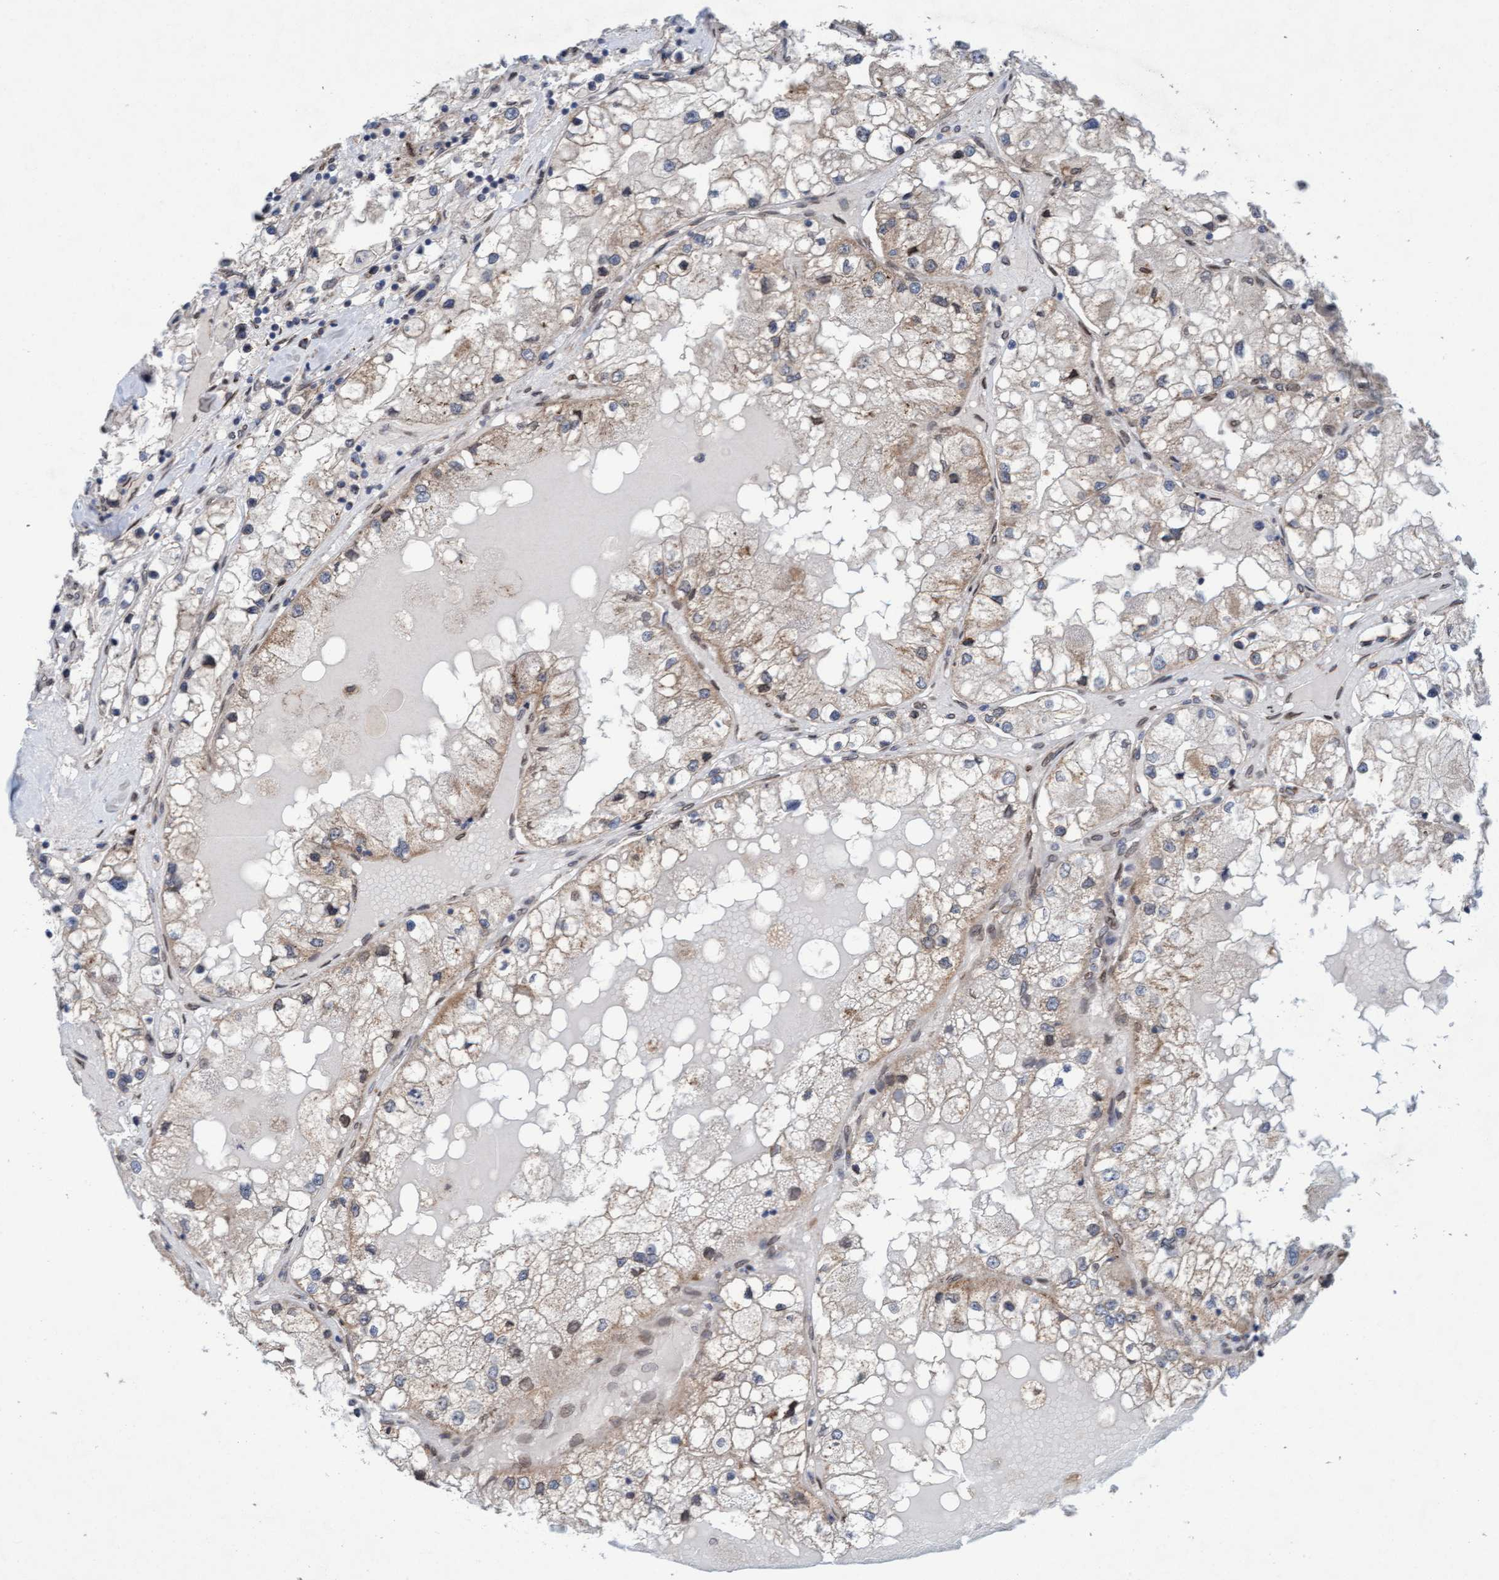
{"staining": {"intensity": "weak", "quantity": "25%-75%", "location": "cytoplasmic/membranous"}, "tissue": "renal cancer", "cell_type": "Tumor cells", "image_type": "cancer", "snomed": [{"axis": "morphology", "description": "Adenocarcinoma, NOS"}, {"axis": "topography", "description": "Kidney"}], "caption": "DAB immunohistochemical staining of human adenocarcinoma (renal) exhibits weak cytoplasmic/membranous protein staining in approximately 25%-75% of tumor cells.", "gene": "MRPS23", "patient": {"sex": "male", "age": 68}}